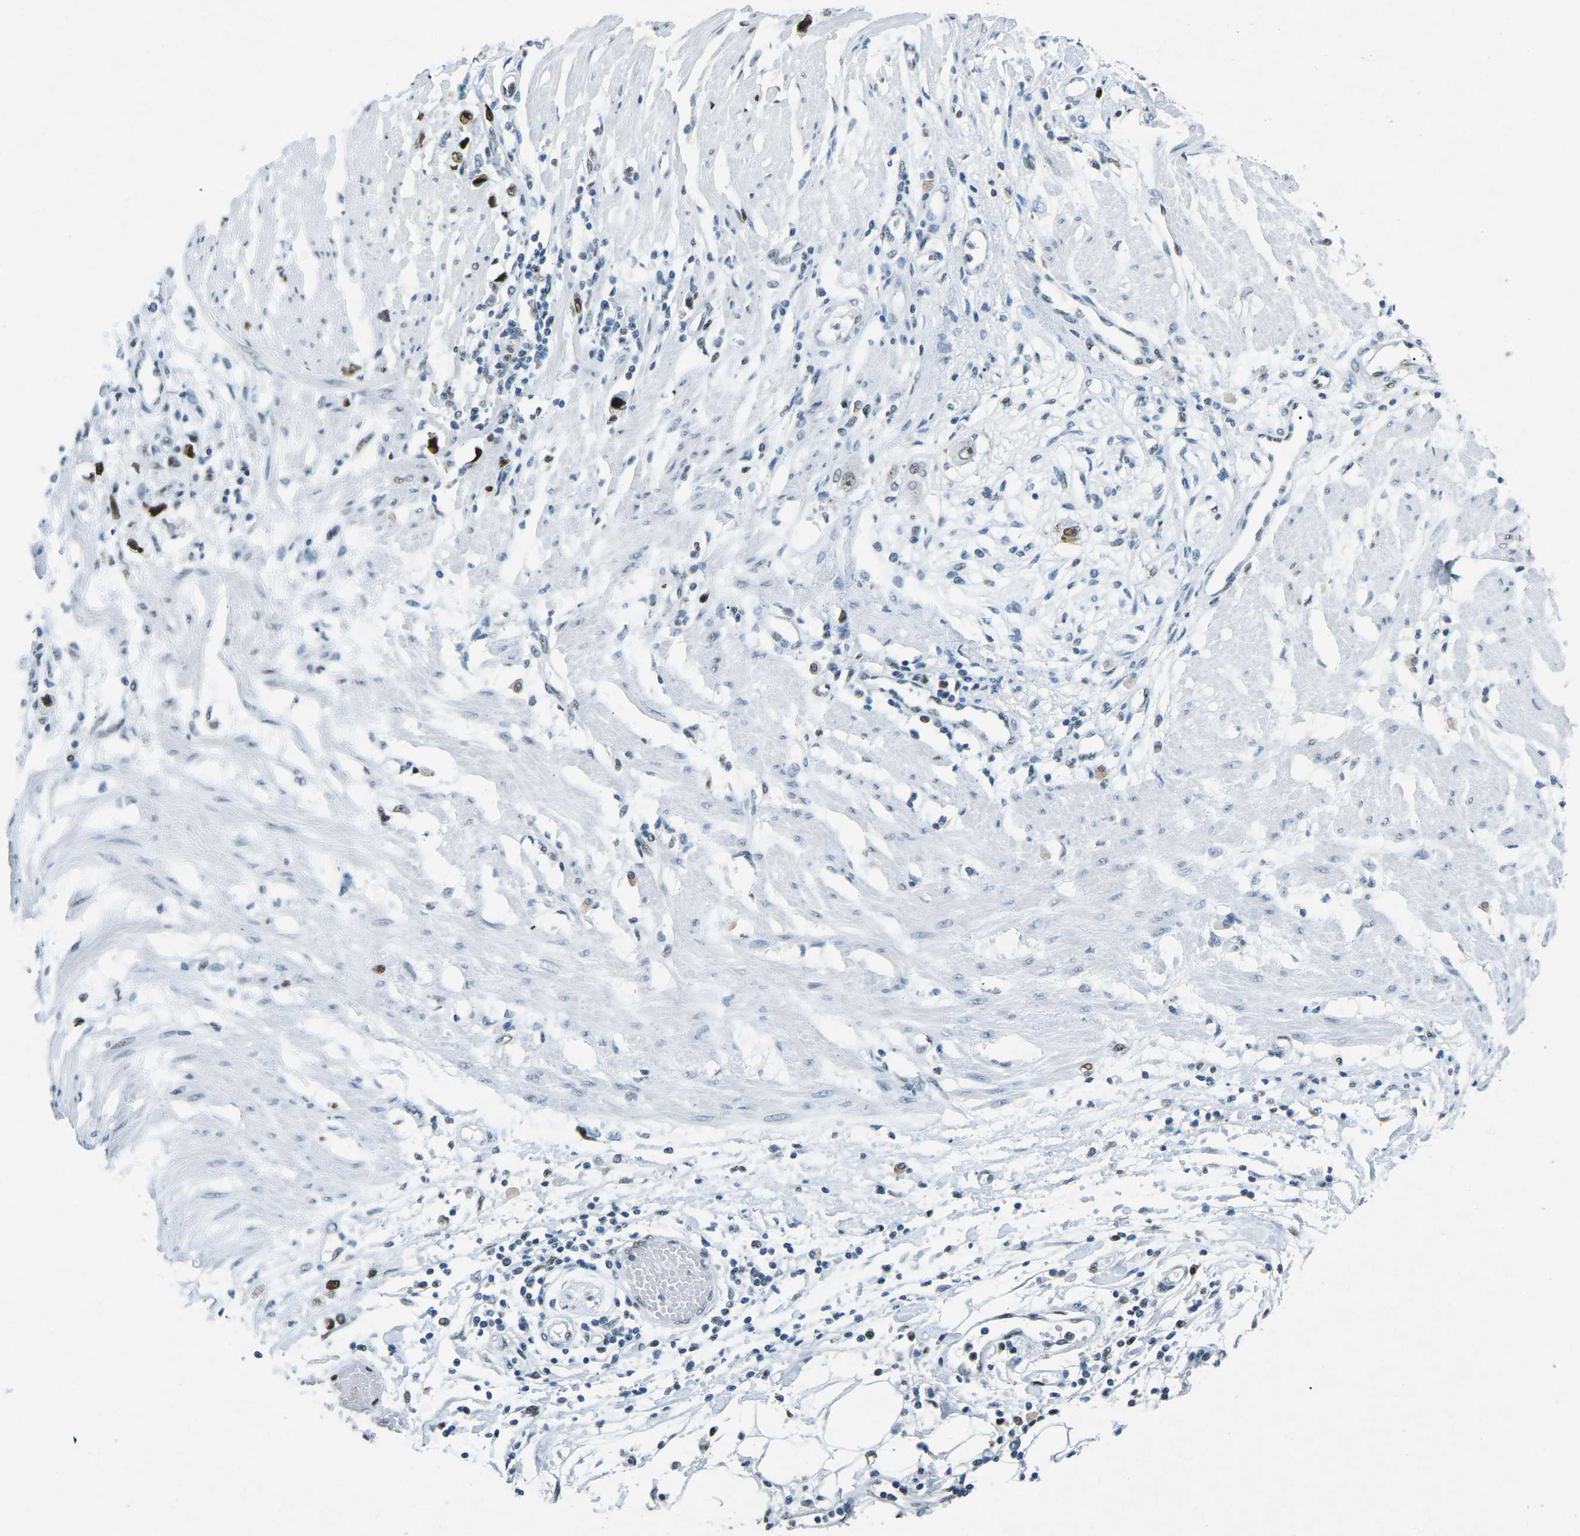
{"staining": {"intensity": "strong", "quantity": ">75%", "location": "nuclear"}, "tissue": "stomach cancer", "cell_type": "Tumor cells", "image_type": "cancer", "snomed": [{"axis": "morphology", "description": "Adenocarcinoma, NOS"}, {"axis": "topography", "description": "Stomach"}], "caption": "Immunohistochemistry histopathology image of stomach cancer stained for a protein (brown), which shows high levels of strong nuclear positivity in about >75% of tumor cells.", "gene": "RB1", "patient": {"sex": "female", "age": 59}}